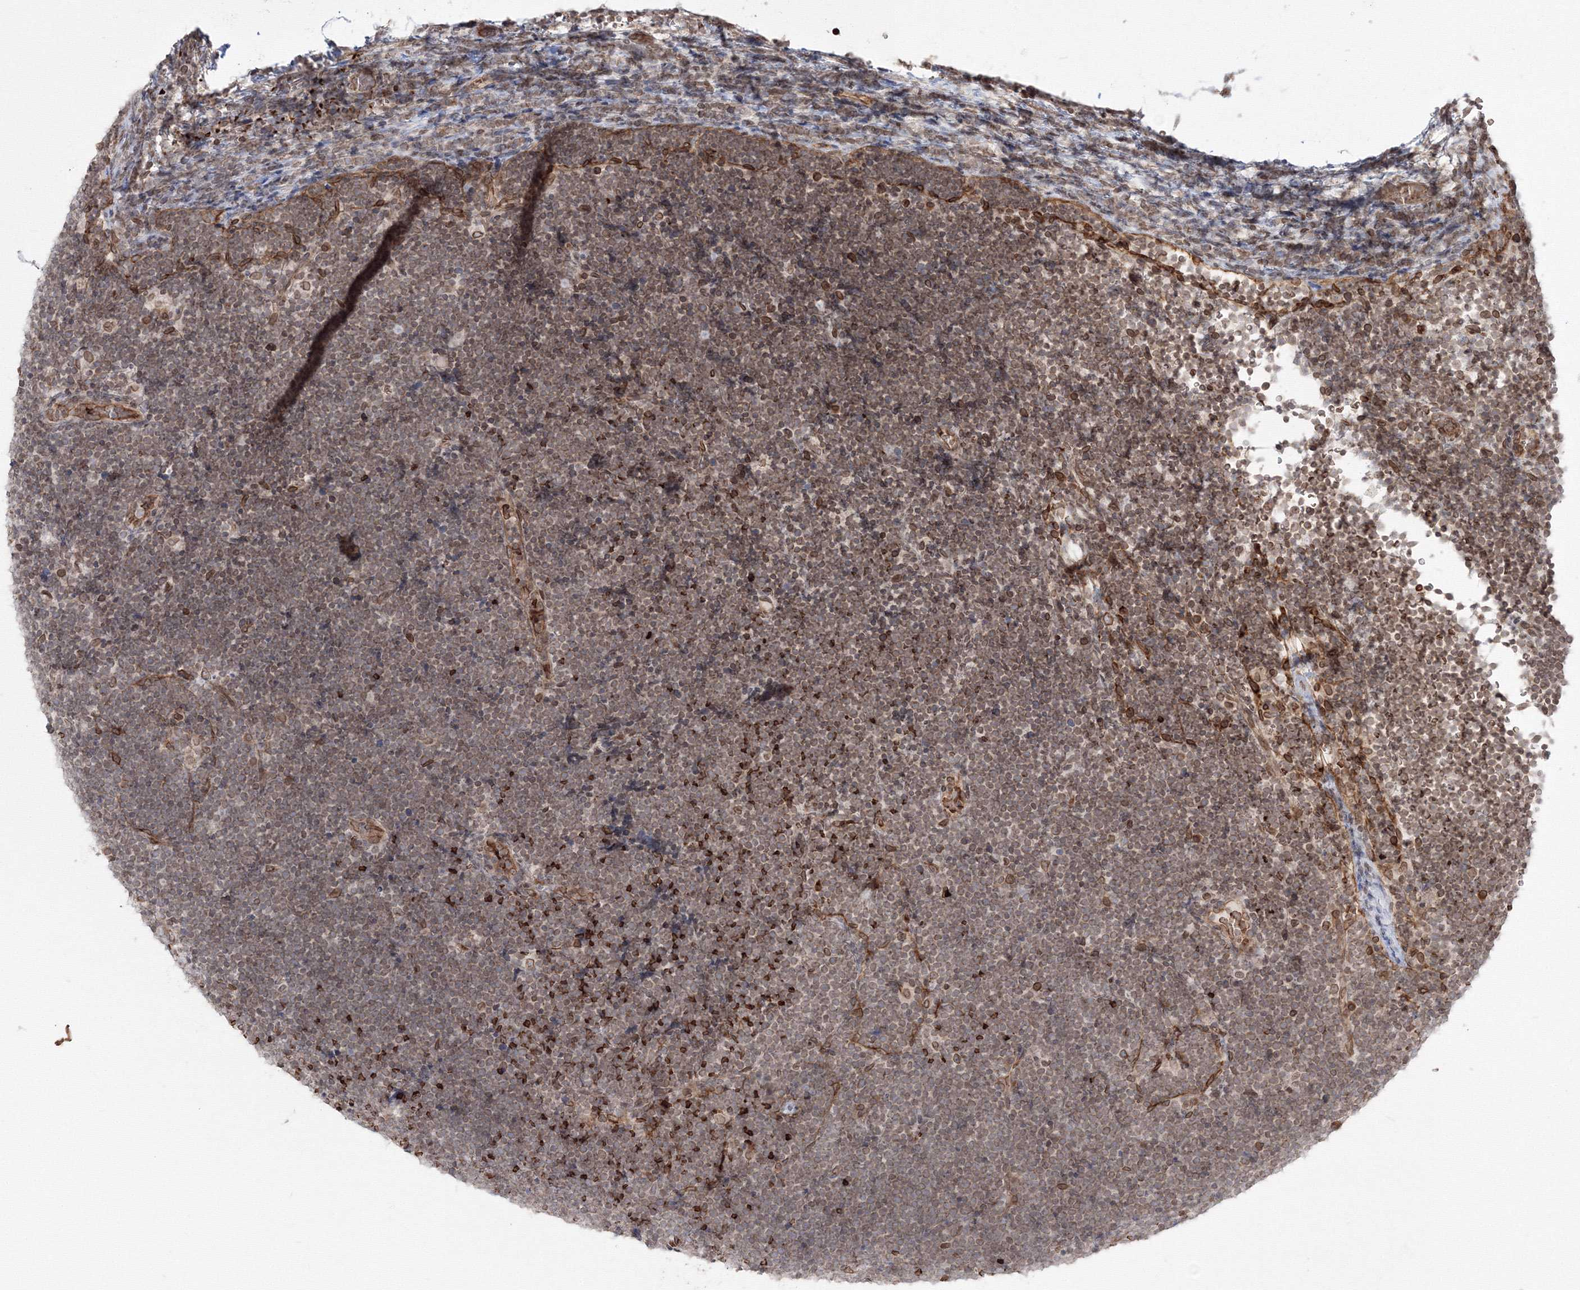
{"staining": {"intensity": "weak", "quantity": ">75%", "location": "nuclear"}, "tissue": "lymphoma", "cell_type": "Tumor cells", "image_type": "cancer", "snomed": [{"axis": "morphology", "description": "Malignant lymphoma, non-Hodgkin's type, High grade"}, {"axis": "topography", "description": "Lymph node"}], "caption": "High-magnification brightfield microscopy of lymphoma stained with DAB (brown) and counterstained with hematoxylin (blue). tumor cells exhibit weak nuclear expression is present in about>75% of cells. (Brightfield microscopy of DAB IHC at high magnification).", "gene": "DNAJB2", "patient": {"sex": "male", "age": 13}}